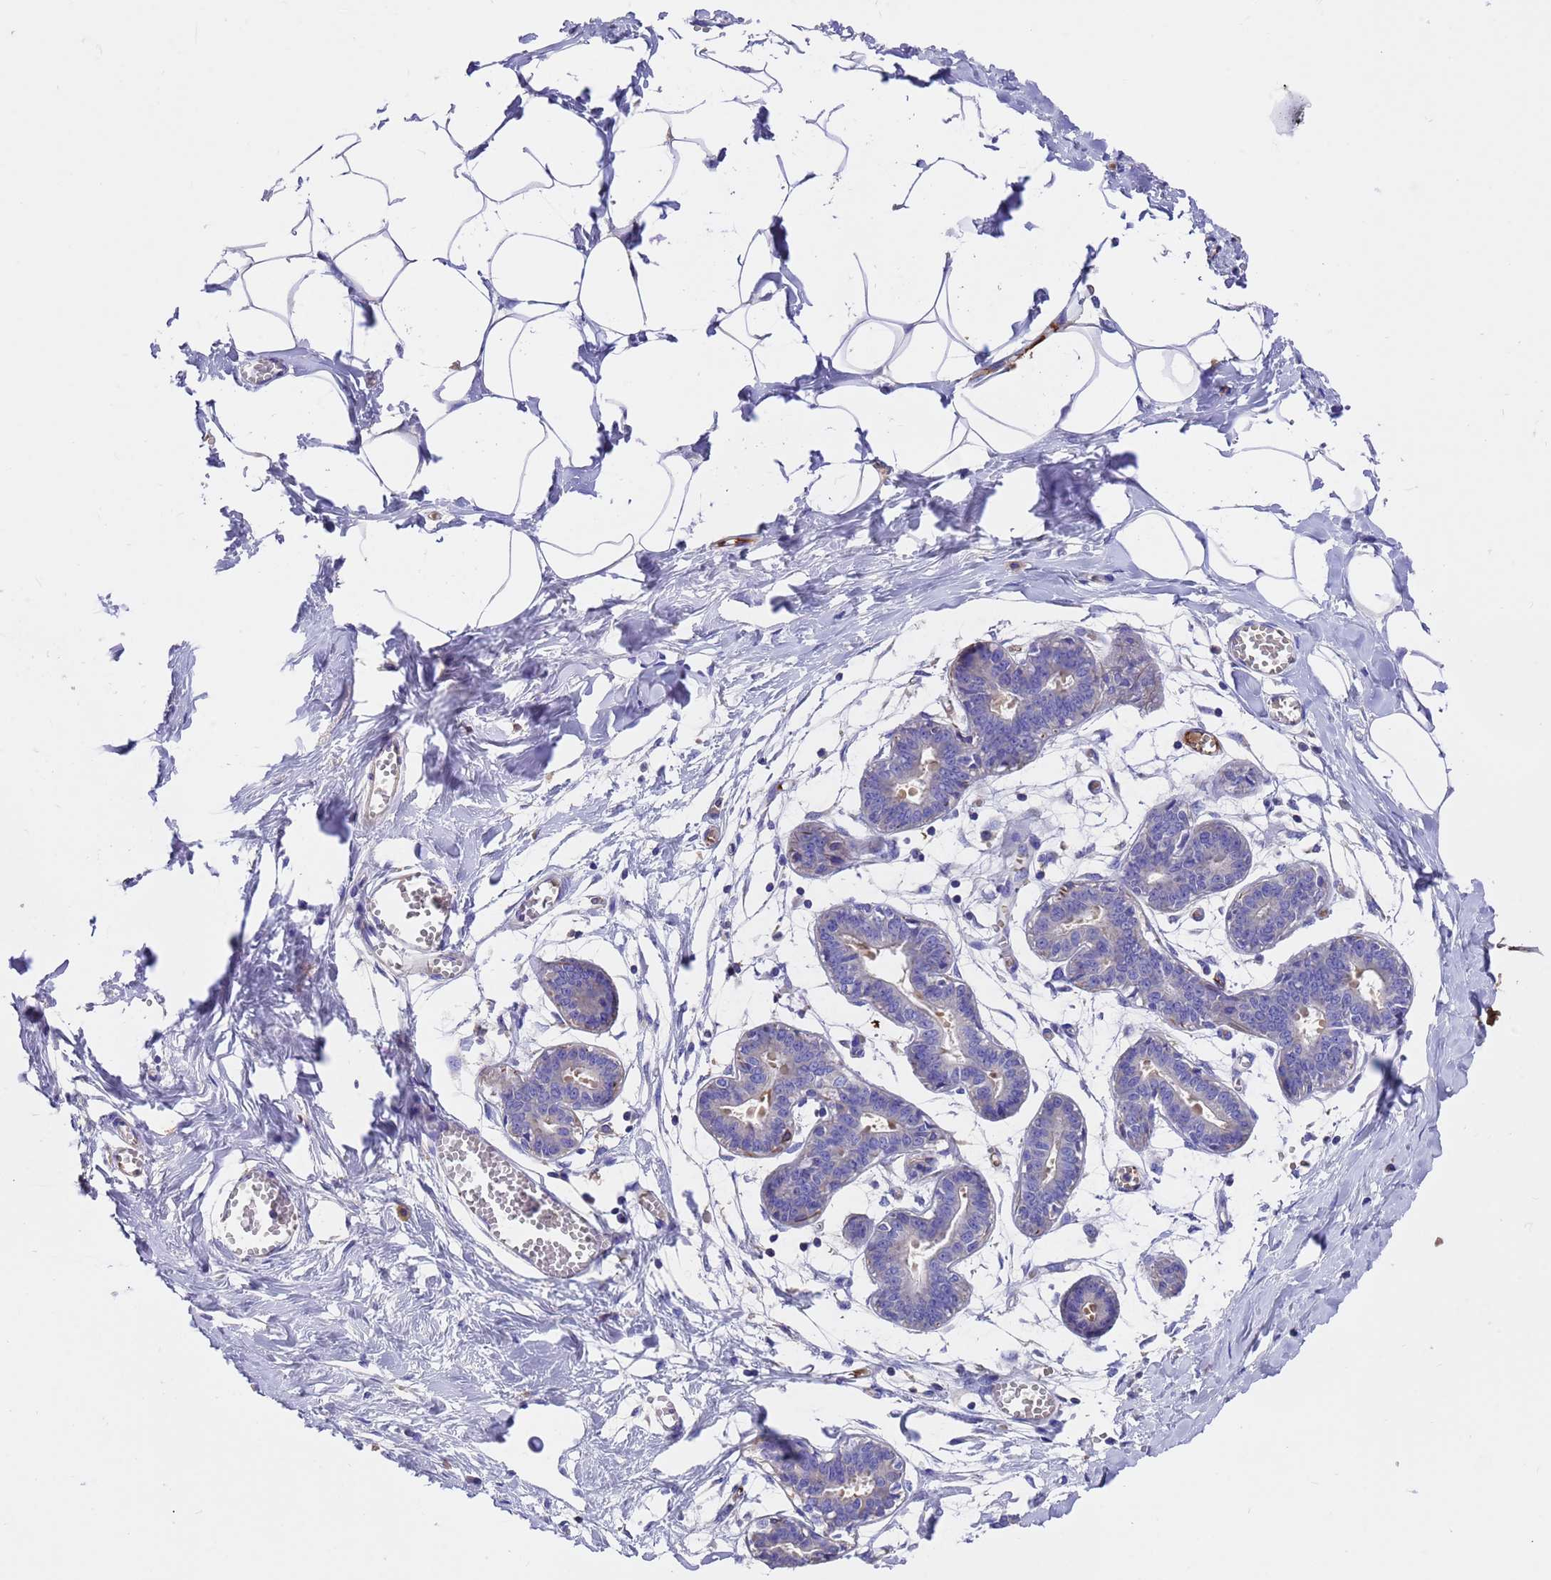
{"staining": {"intensity": "negative", "quantity": "none", "location": "none"}, "tissue": "breast", "cell_type": "Adipocytes", "image_type": "normal", "snomed": [{"axis": "morphology", "description": "Normal tissue, NOS"}, {"axis": "topography", "description": "Breast"}], "caption": "Immunohistochemistry photomicrograph of unremarkable breast: breast stained with DAB exhibits no significant protein staining in adipocytes.", "gene": "ELP6", "patient": {"sex": "female", "age": 27}}